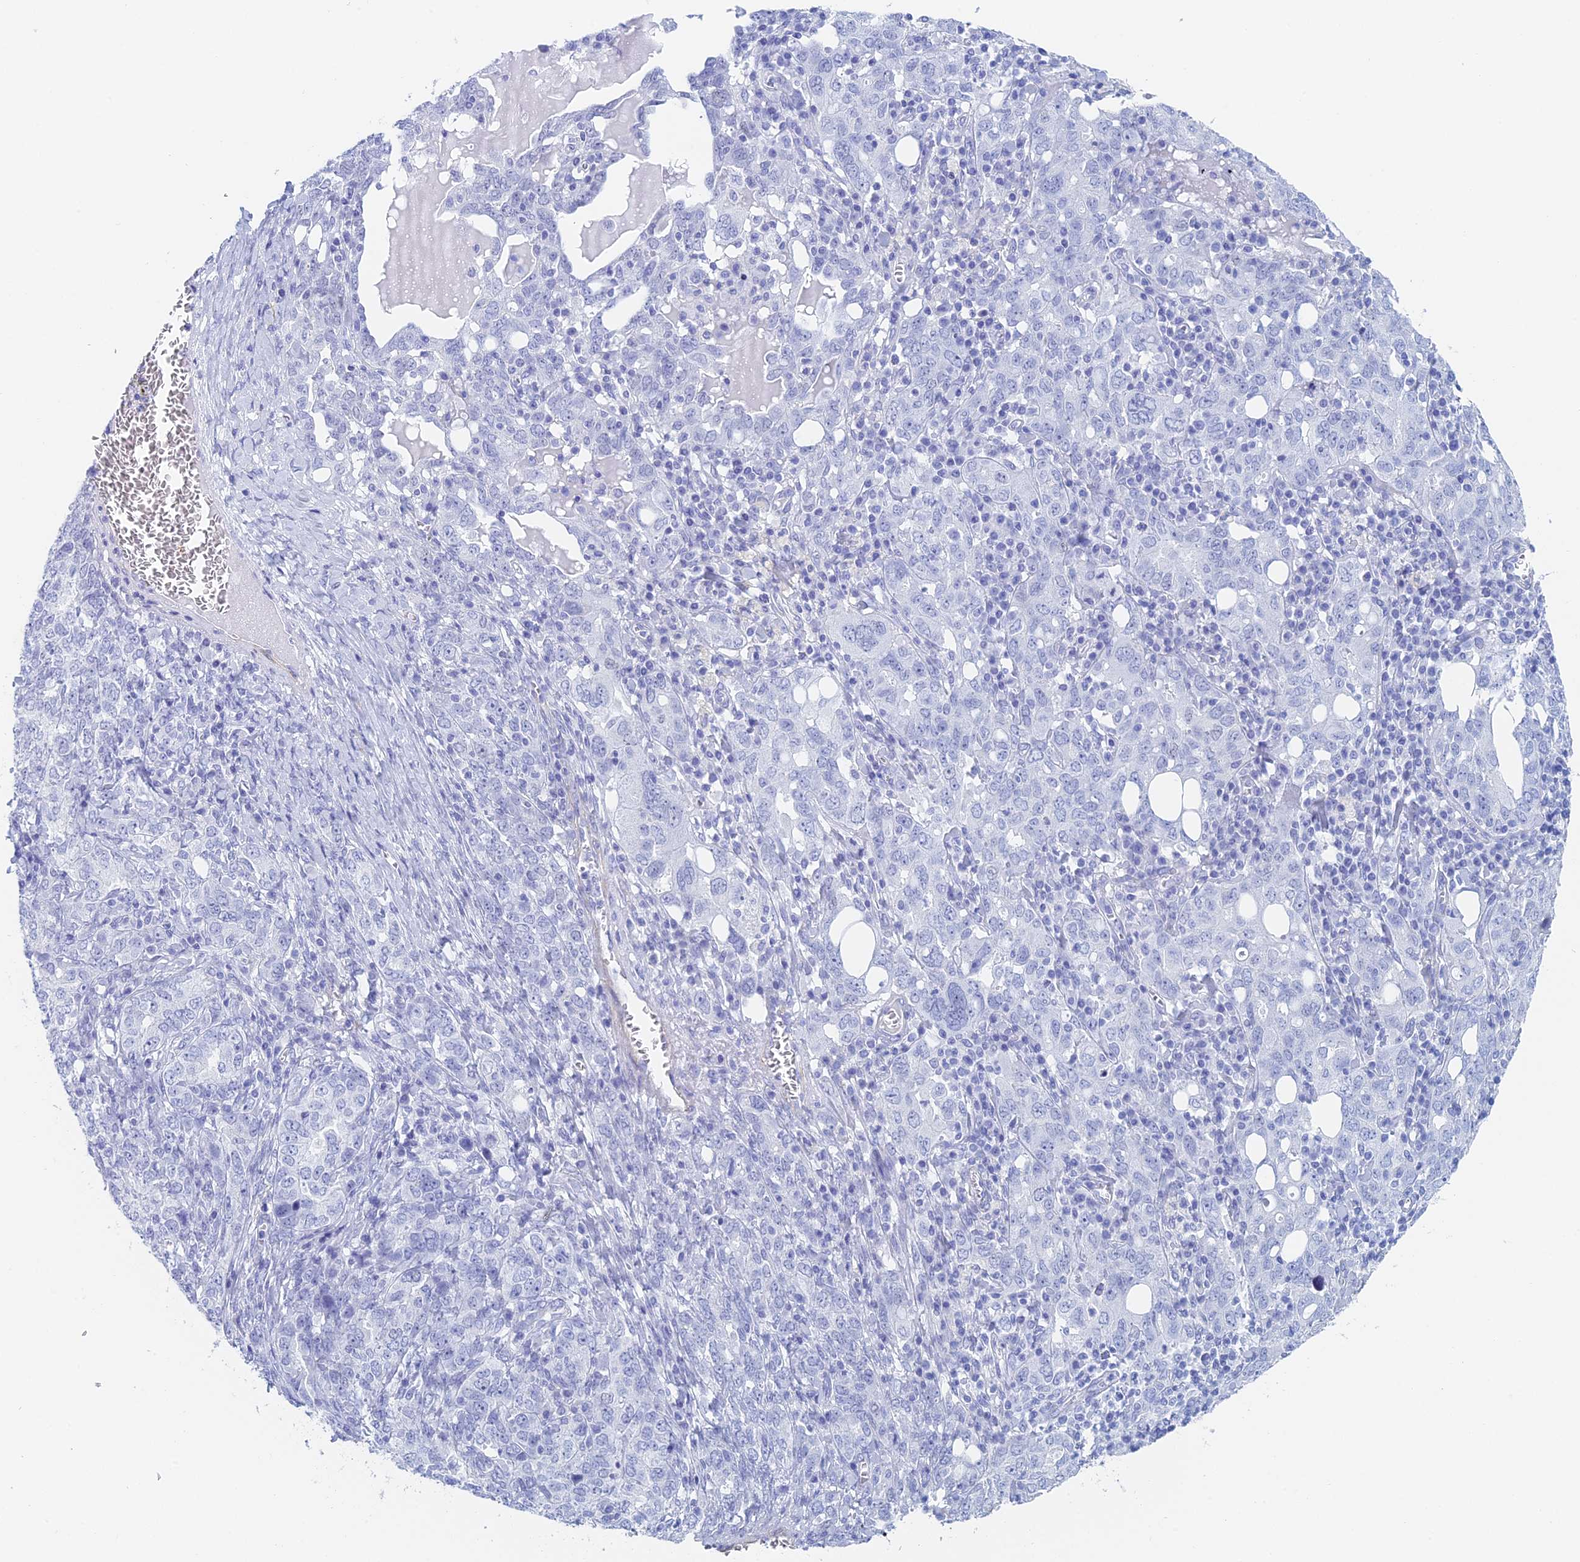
{"staining": {"intensity": "negative", "quantity": "none", "location": "none"}, "tissue": "ovarian cancer", "cell_type": "Tumor cells", "image_type": "cancer", "snomed": [{"axis": "morphology", "description": "Carcinoma, endometroid"}, {"axis": "topography", "description": "Ovary"}], "caption": "Immunohistochemical staining of ovarian cancer reveals no significant expression in tumor cells.", "gene": "KCNK18", "patient": {"sex": "female", "age": 62}}